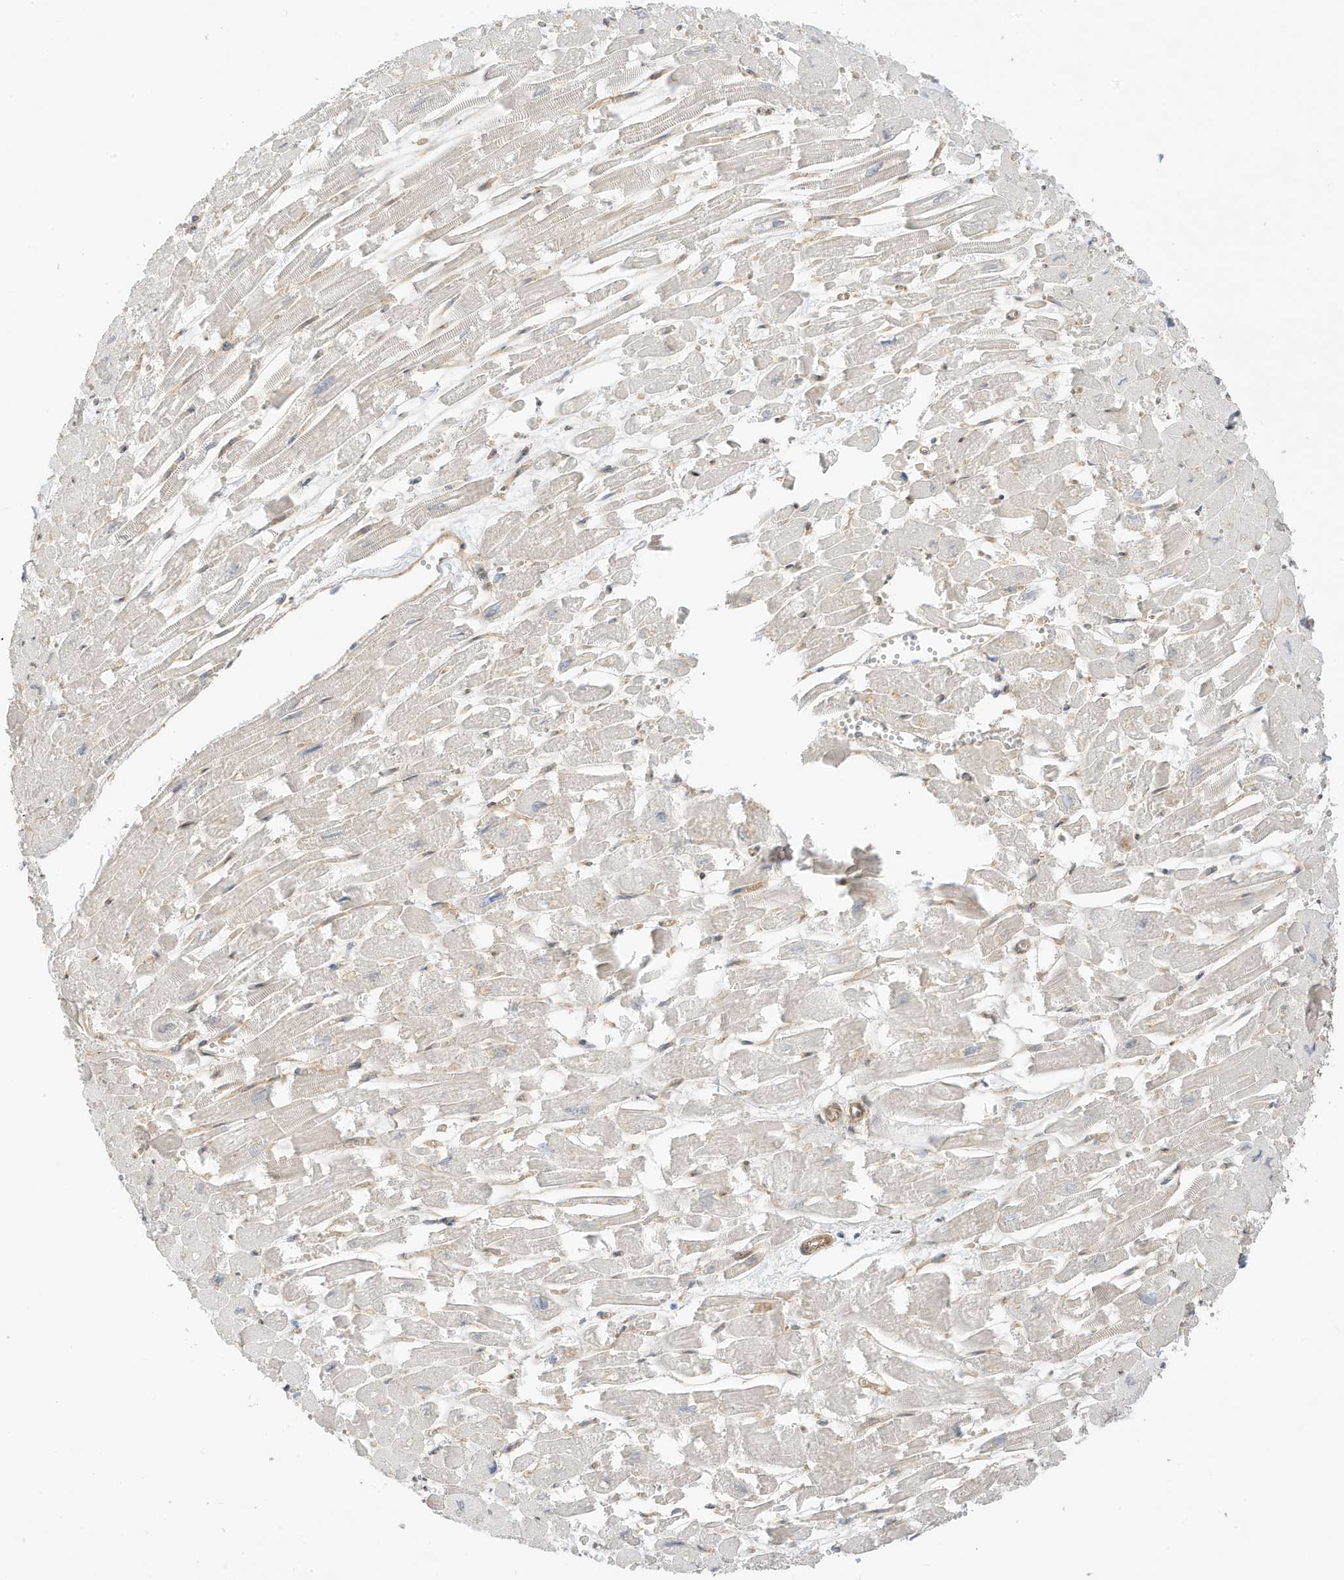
{"staining": {"intensity": "negative", "quantity": "none", "location": "none"}, "tissue": "heart muscle", "cell_type": "Cardiomyocytes", "image_type": "normal", "snomed": [{"axis": "morphology", "description": "Normal tissue, NOS"}, {"axis": "topography", "description": "Heart"}], "caption": "This micrograph is of unremarkable heart muscle stained with IHC to label a protein in brown with the nuclei are counter-stained blue. There is no staining in cardiomyocytes. (Immunohistochemistry (ihc), brightfield microscopy, high magnification).", "gene": "SCARF2", "patient": {"sex": "male", "age": 54}}